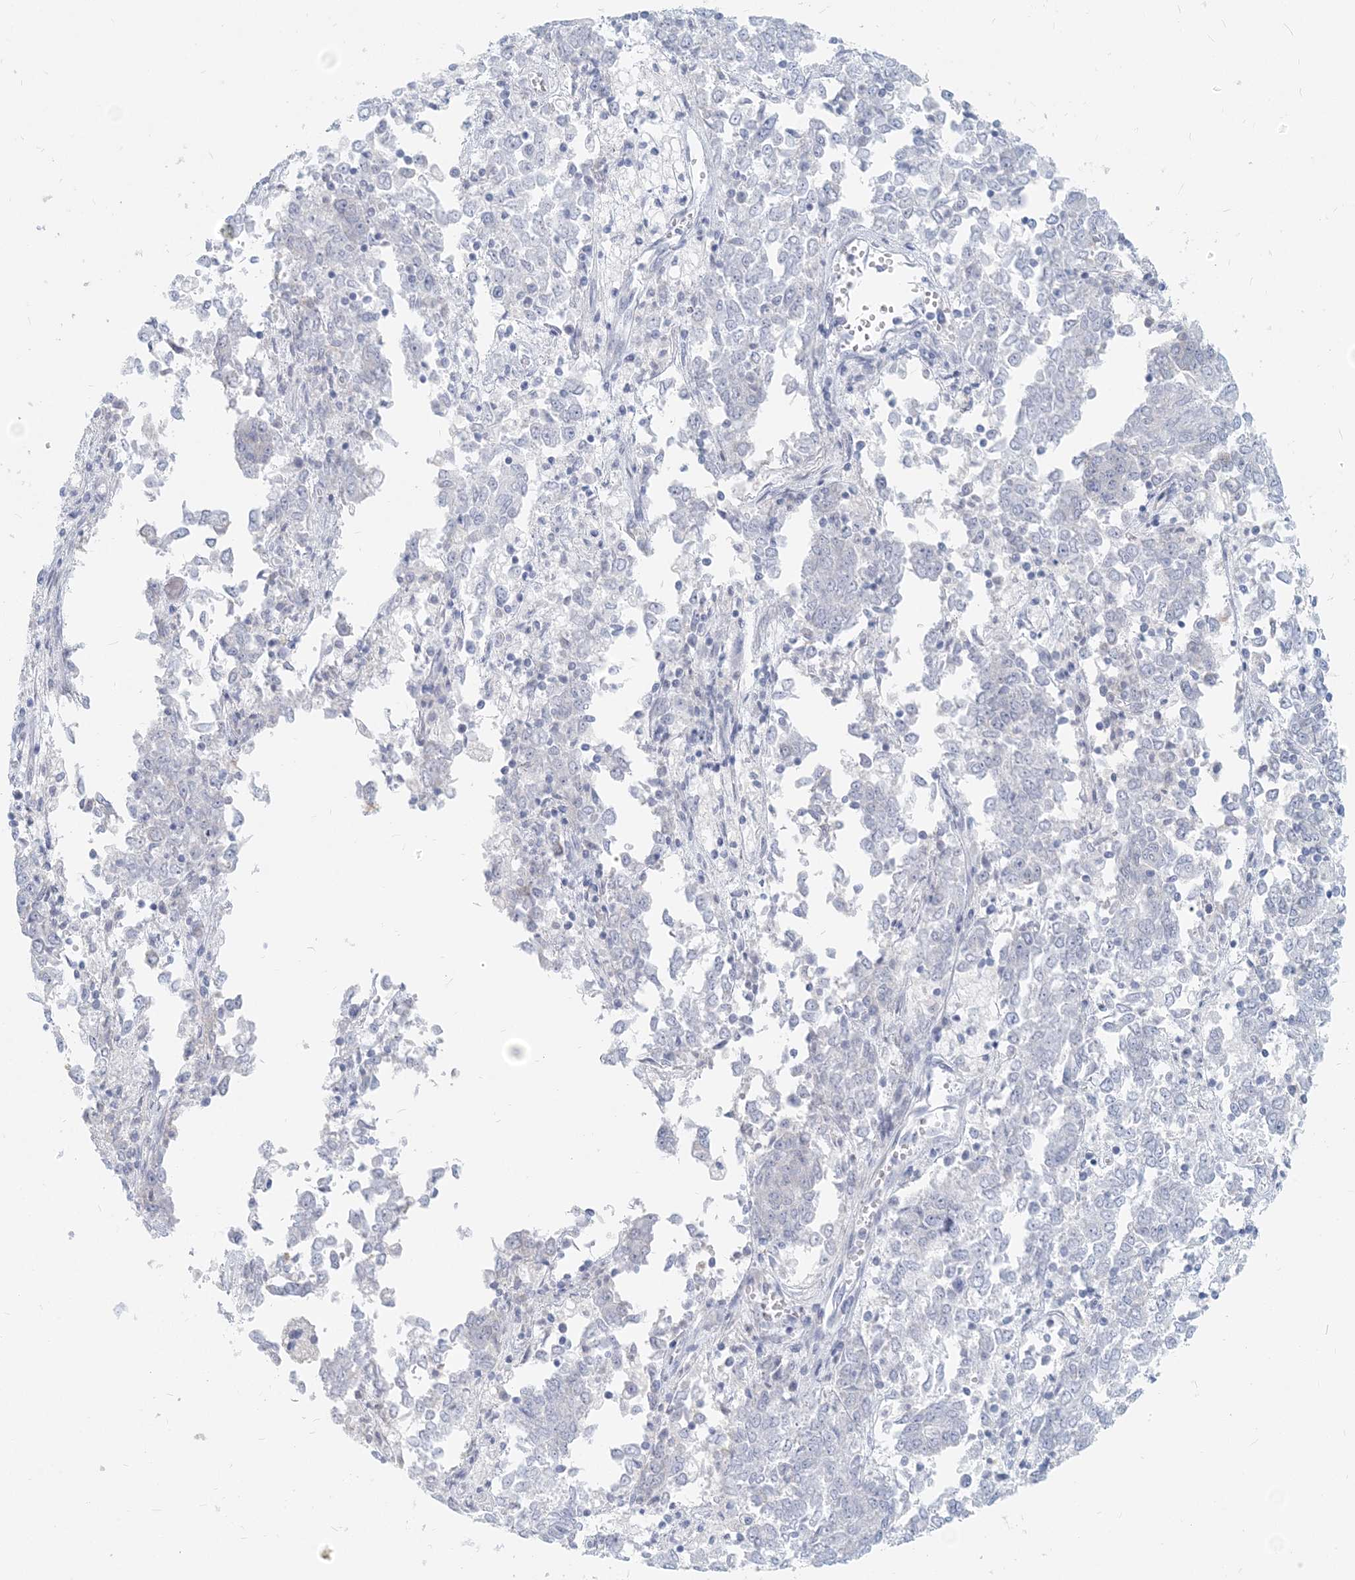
{"staining": {"intensity": "negative", "quantity": "none", "location": "none"}, "tissue": "endometrial cancer", "cell_type": "Tumor cells", "image_type": "cancer", "snomed": [{"axis": "morphology", "description": "Adenocarcinoma, NOS"}, {"axis": "topography", "description": "Endometrium"}], "caption": "IHC of endometrial cancer (adenocarcinoma) exhibits no staining in tumor cells.", "gene": "CSN1S1", "patient": {"sex": "female", "age": 80}}